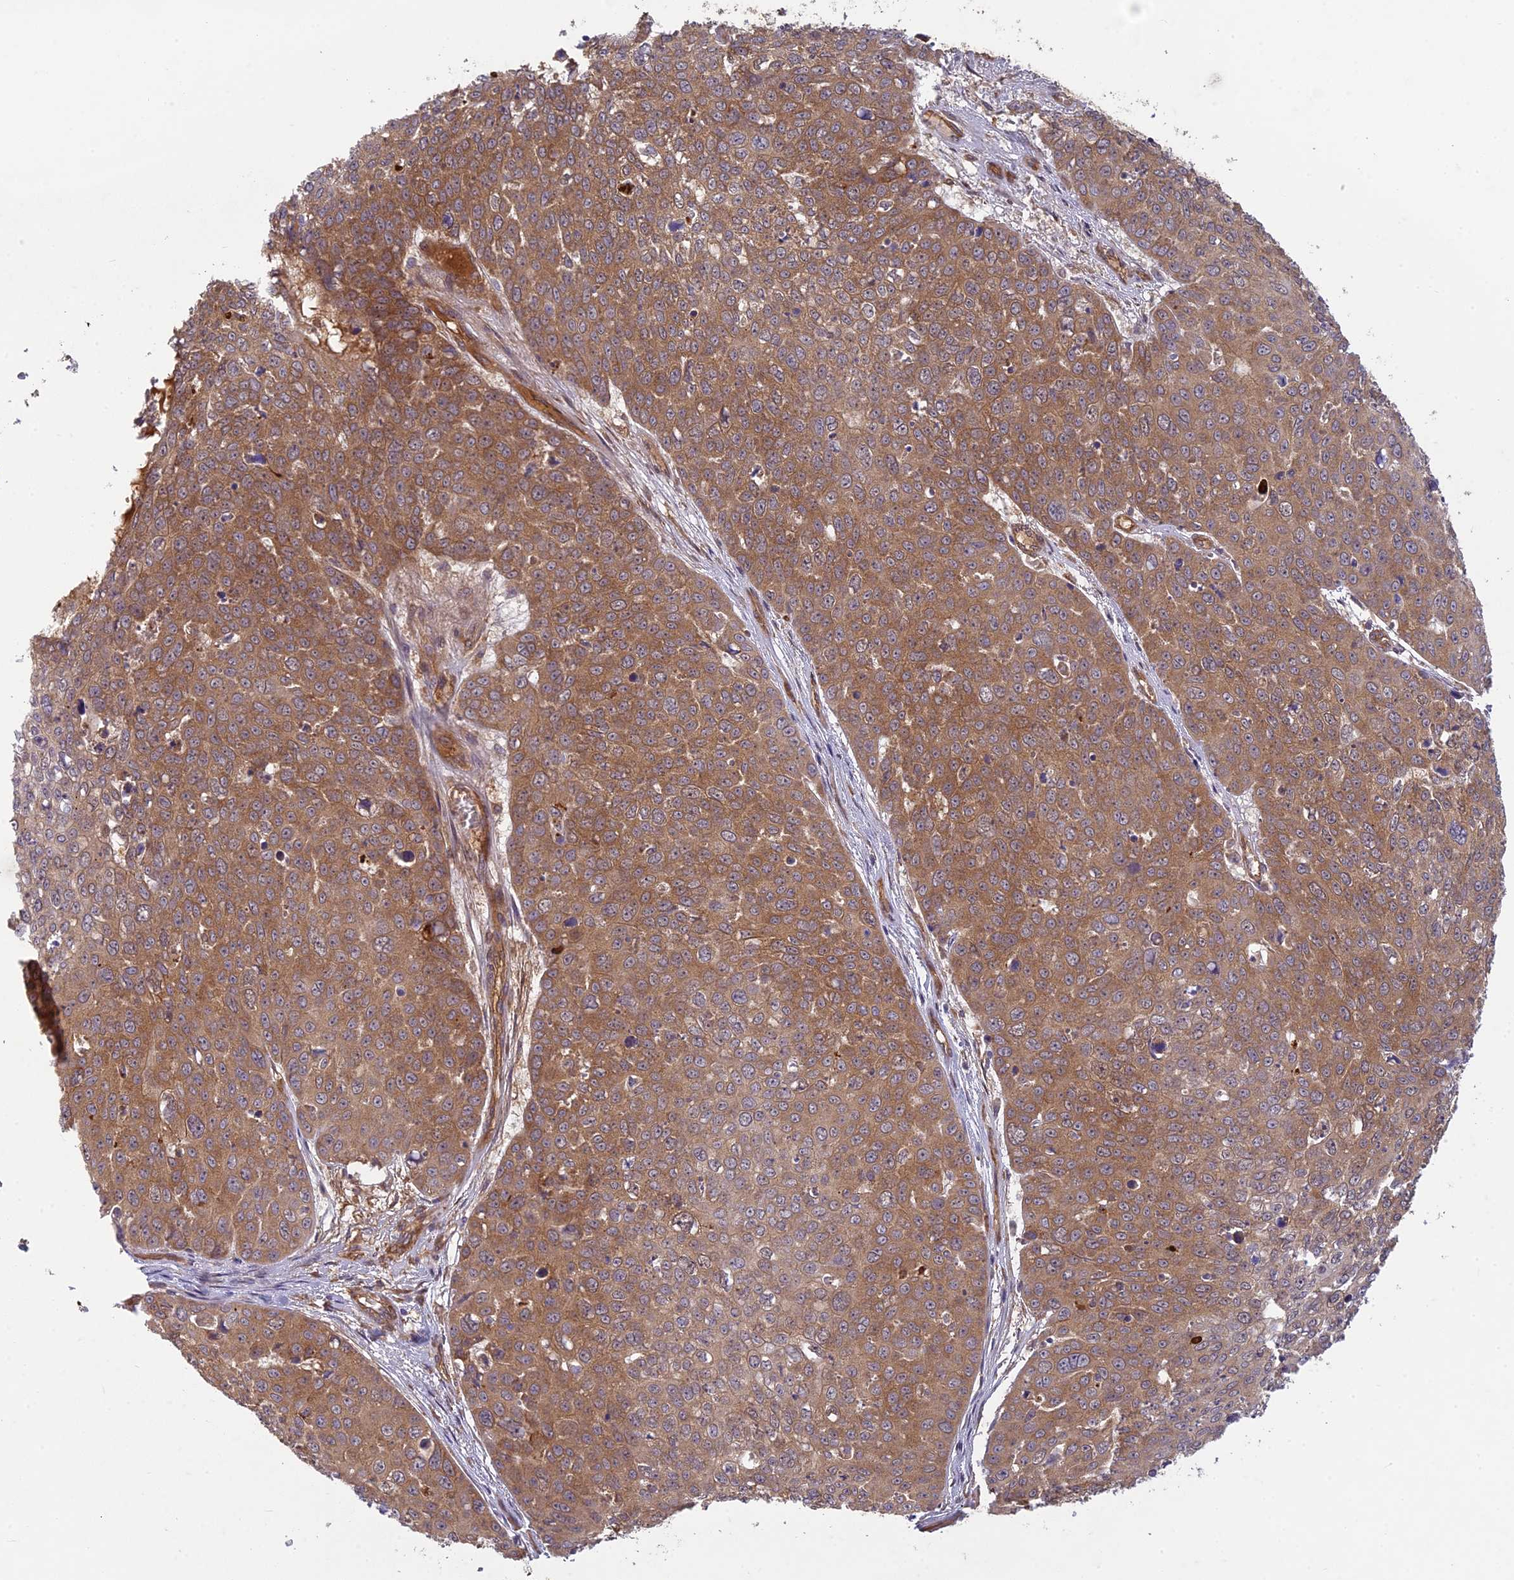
{"staining": {"intensity": "moderate", "quantity": ">75%", "location": "cytoplasmic/membranous"}, "tissue": "skin cancer", "cell_type": "Tumor cells", "image_type": "cancer", "snomed": [{"axis": "morphology", "description": "Squamous cell carcinoma, NOS"}, {"axis": "topography", "description": "Skin"}], "caption": "IHC image of neoplastic tissue: skin squamous cell carcinoma stained using immunohistochemistry (IHC) demonstrates medium levels of moderate protein expression localized specifically in the cytoplasmic/membranous of tumor cells, appearing as a cytoplasmic/membranous brown color.", "gene": "TCF25", "patient": {"sex": "male", "age": 71}}